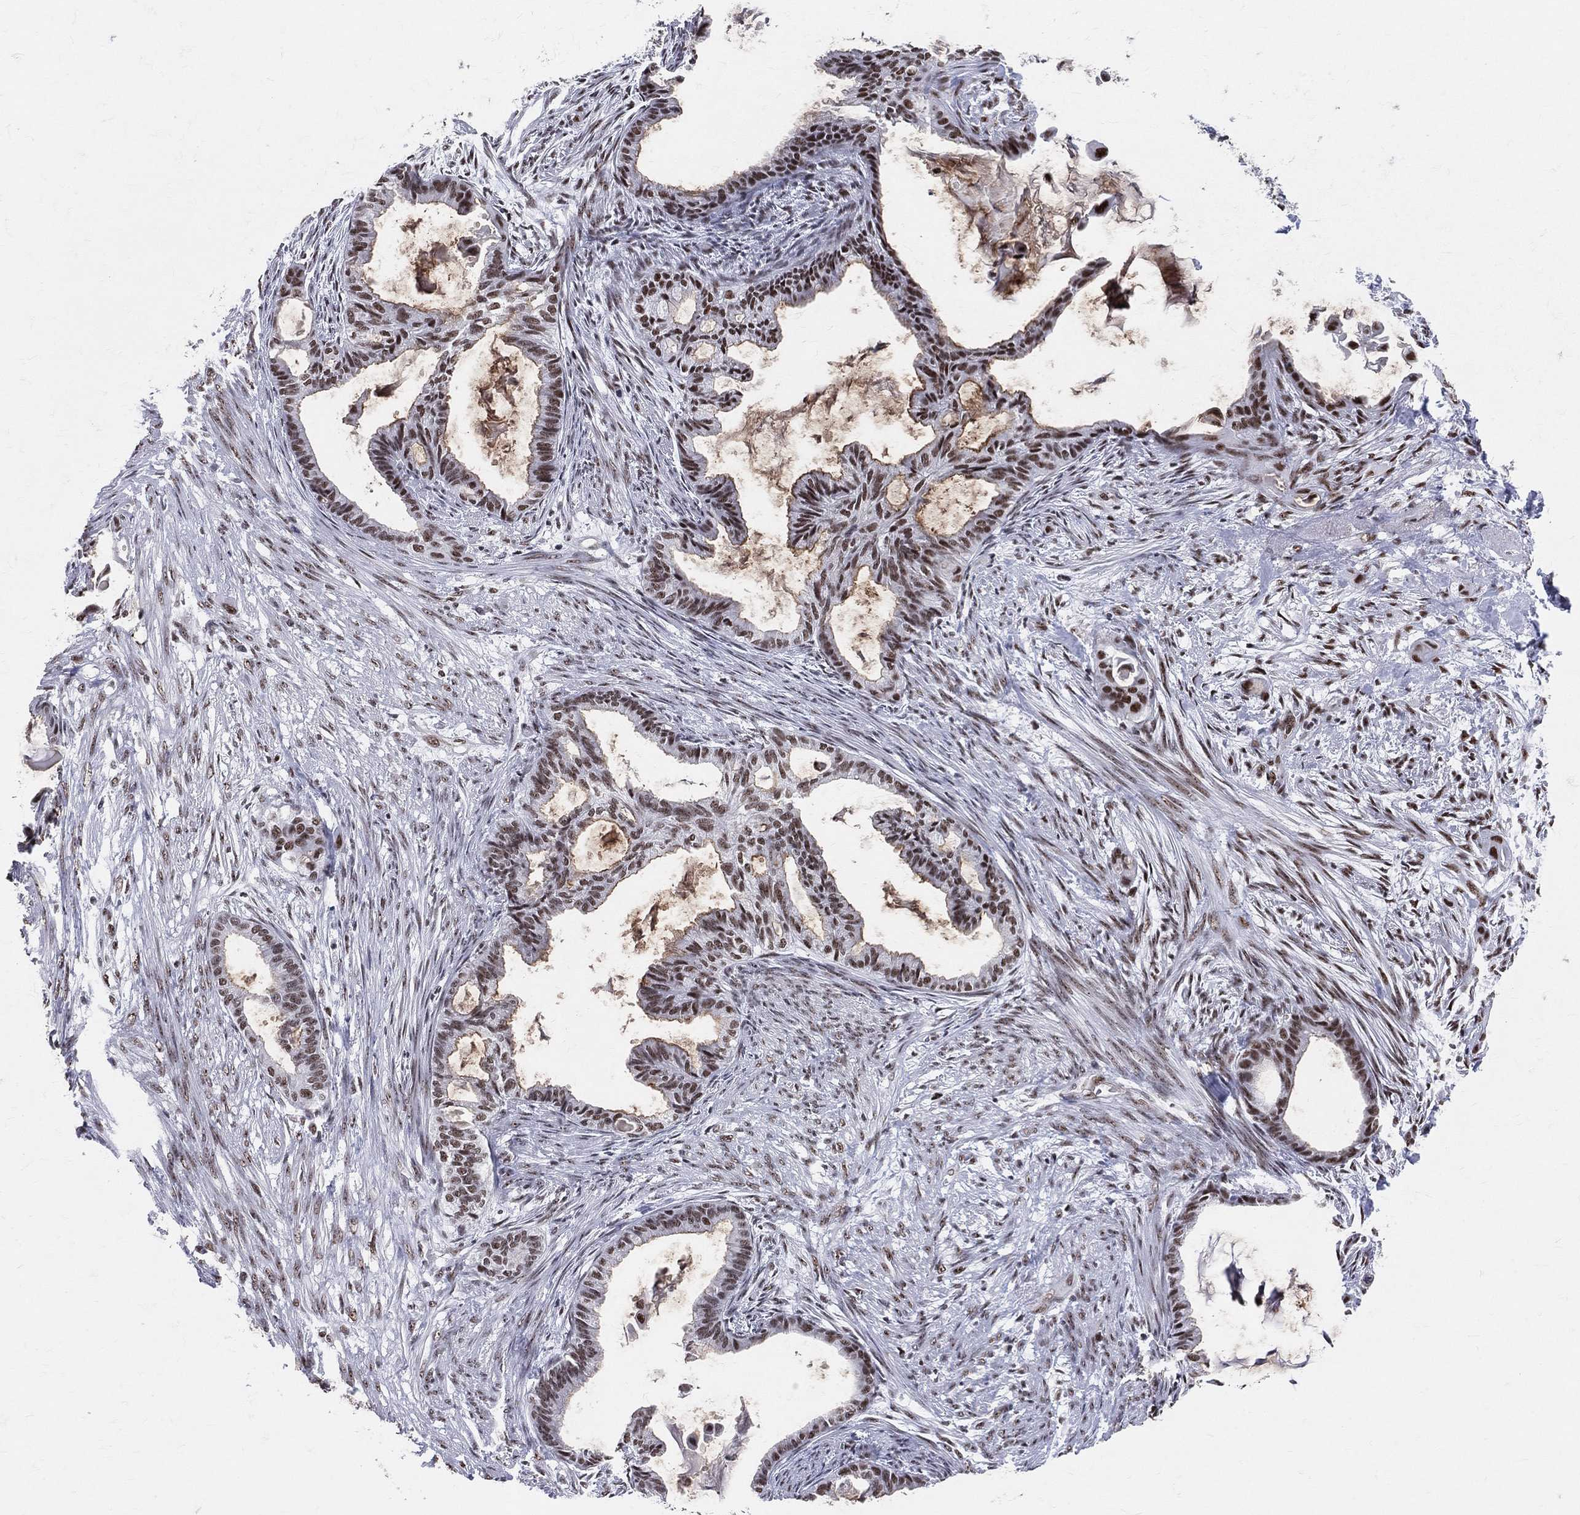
{"staining": {"intensity": "moderate", "quantity": ">75%", "location": "nuclear"}, "tissue": "endometrial cancer", "cell_type": "Tumor cells", "image_type": "cancer", "snomed": [{"axis": "morphology", "description": "Adenocarcinoma, NOS"}, {"axis": "topography", "description": "Endometrium"}], "caption": "Endometrial adenocarcinoma stained with a protein marker displays moderate staining in tumor cells.", "gene": "CDK7", "patient": {"sex": "female", "age": 86}}